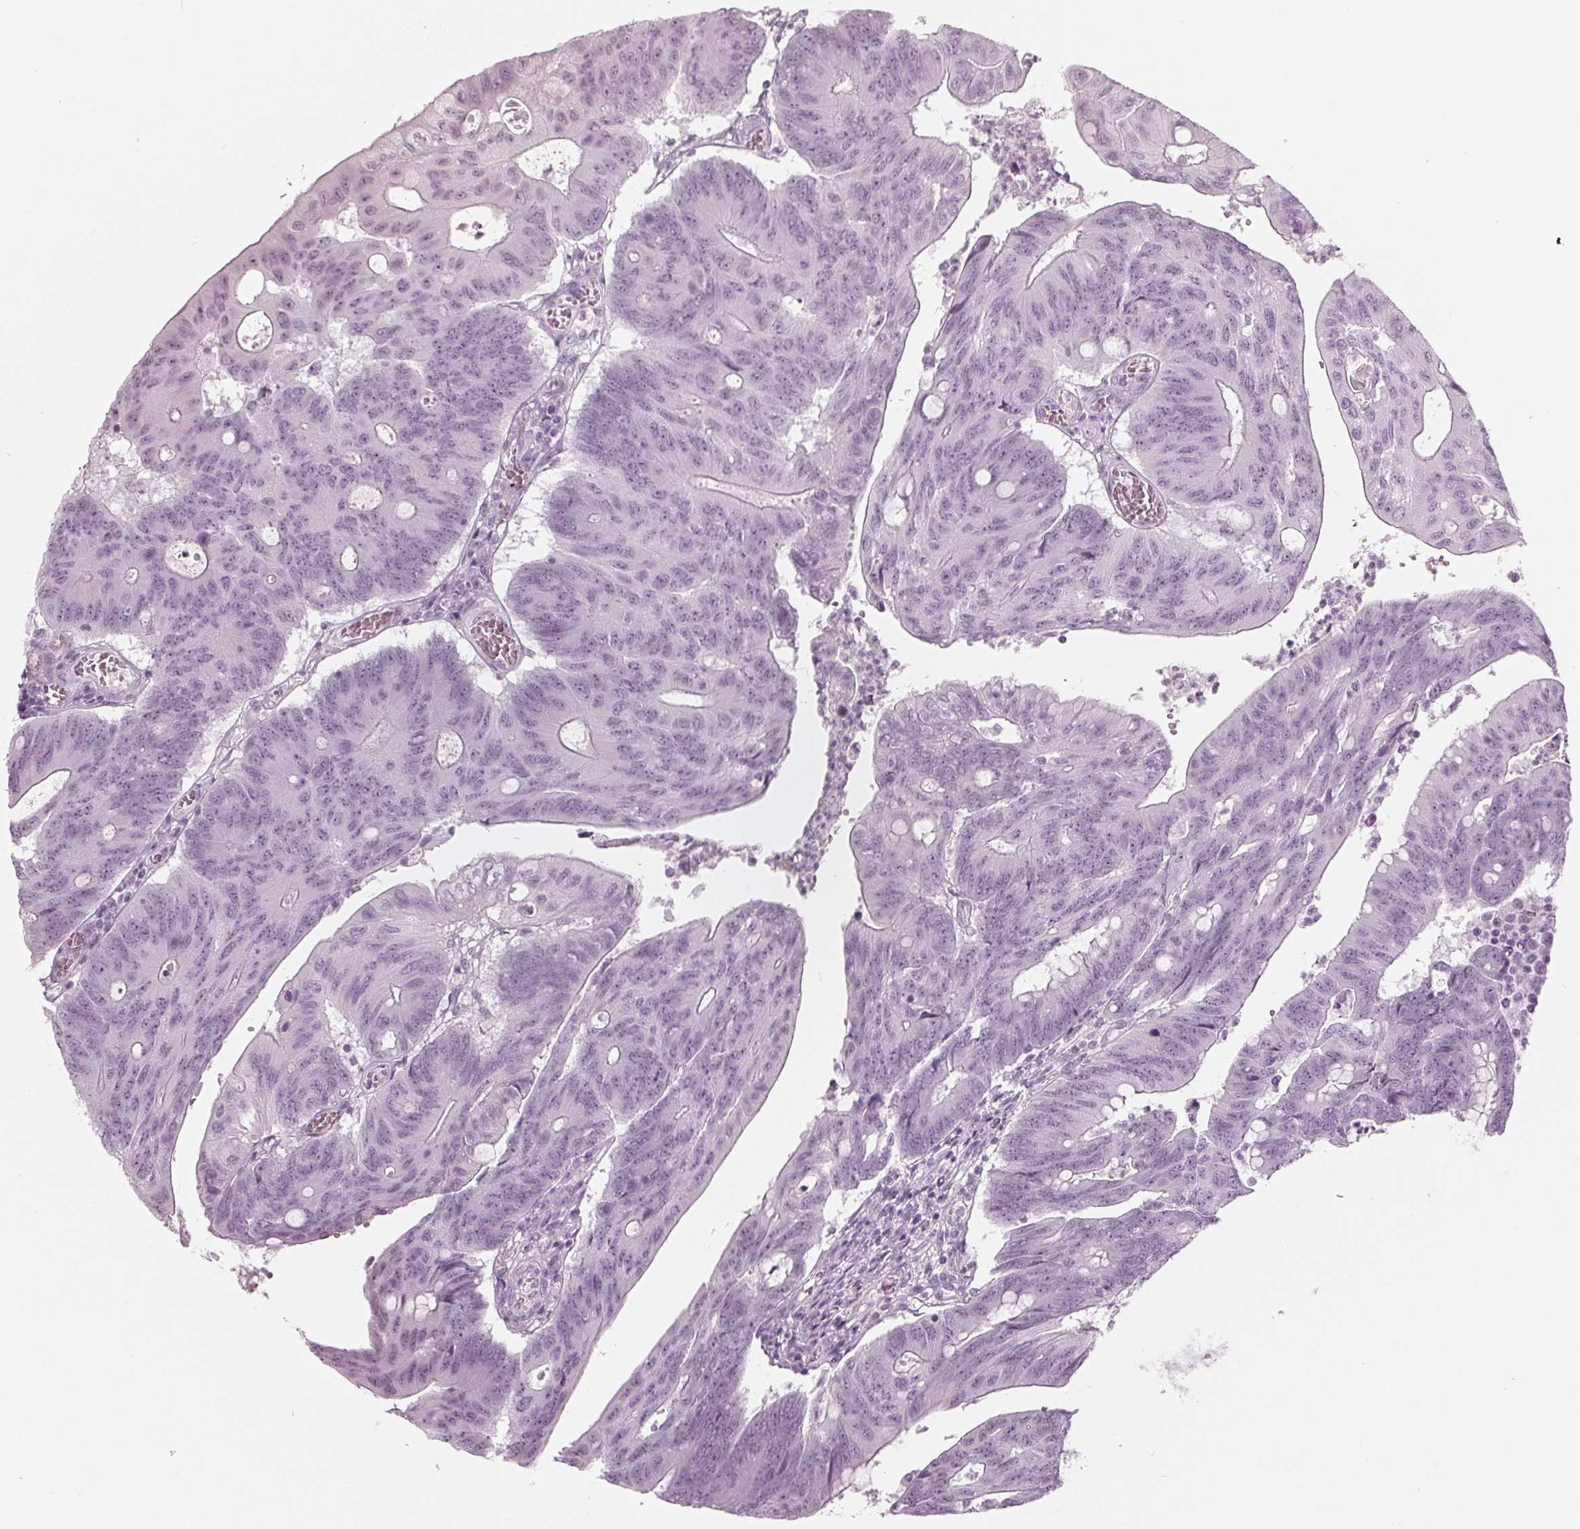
{"staining": {"intensity": "negative", "quantity": "none", "location": "none"}, "tissue": "colorectal cancer", "cell_type": "Tumor cells", "image_type": "cancer", "snomed": [{"axis": "morphology", "description": "Adenocarcinoma, NOS"}, {"axis": "topography", "description": "Colon"}], "caption": "IHC of human colorectal adenocarcinoma exhibits no staining in tumor cells.", "gene": "KRT28", "patient": {"sex": "male", "age": 65}}